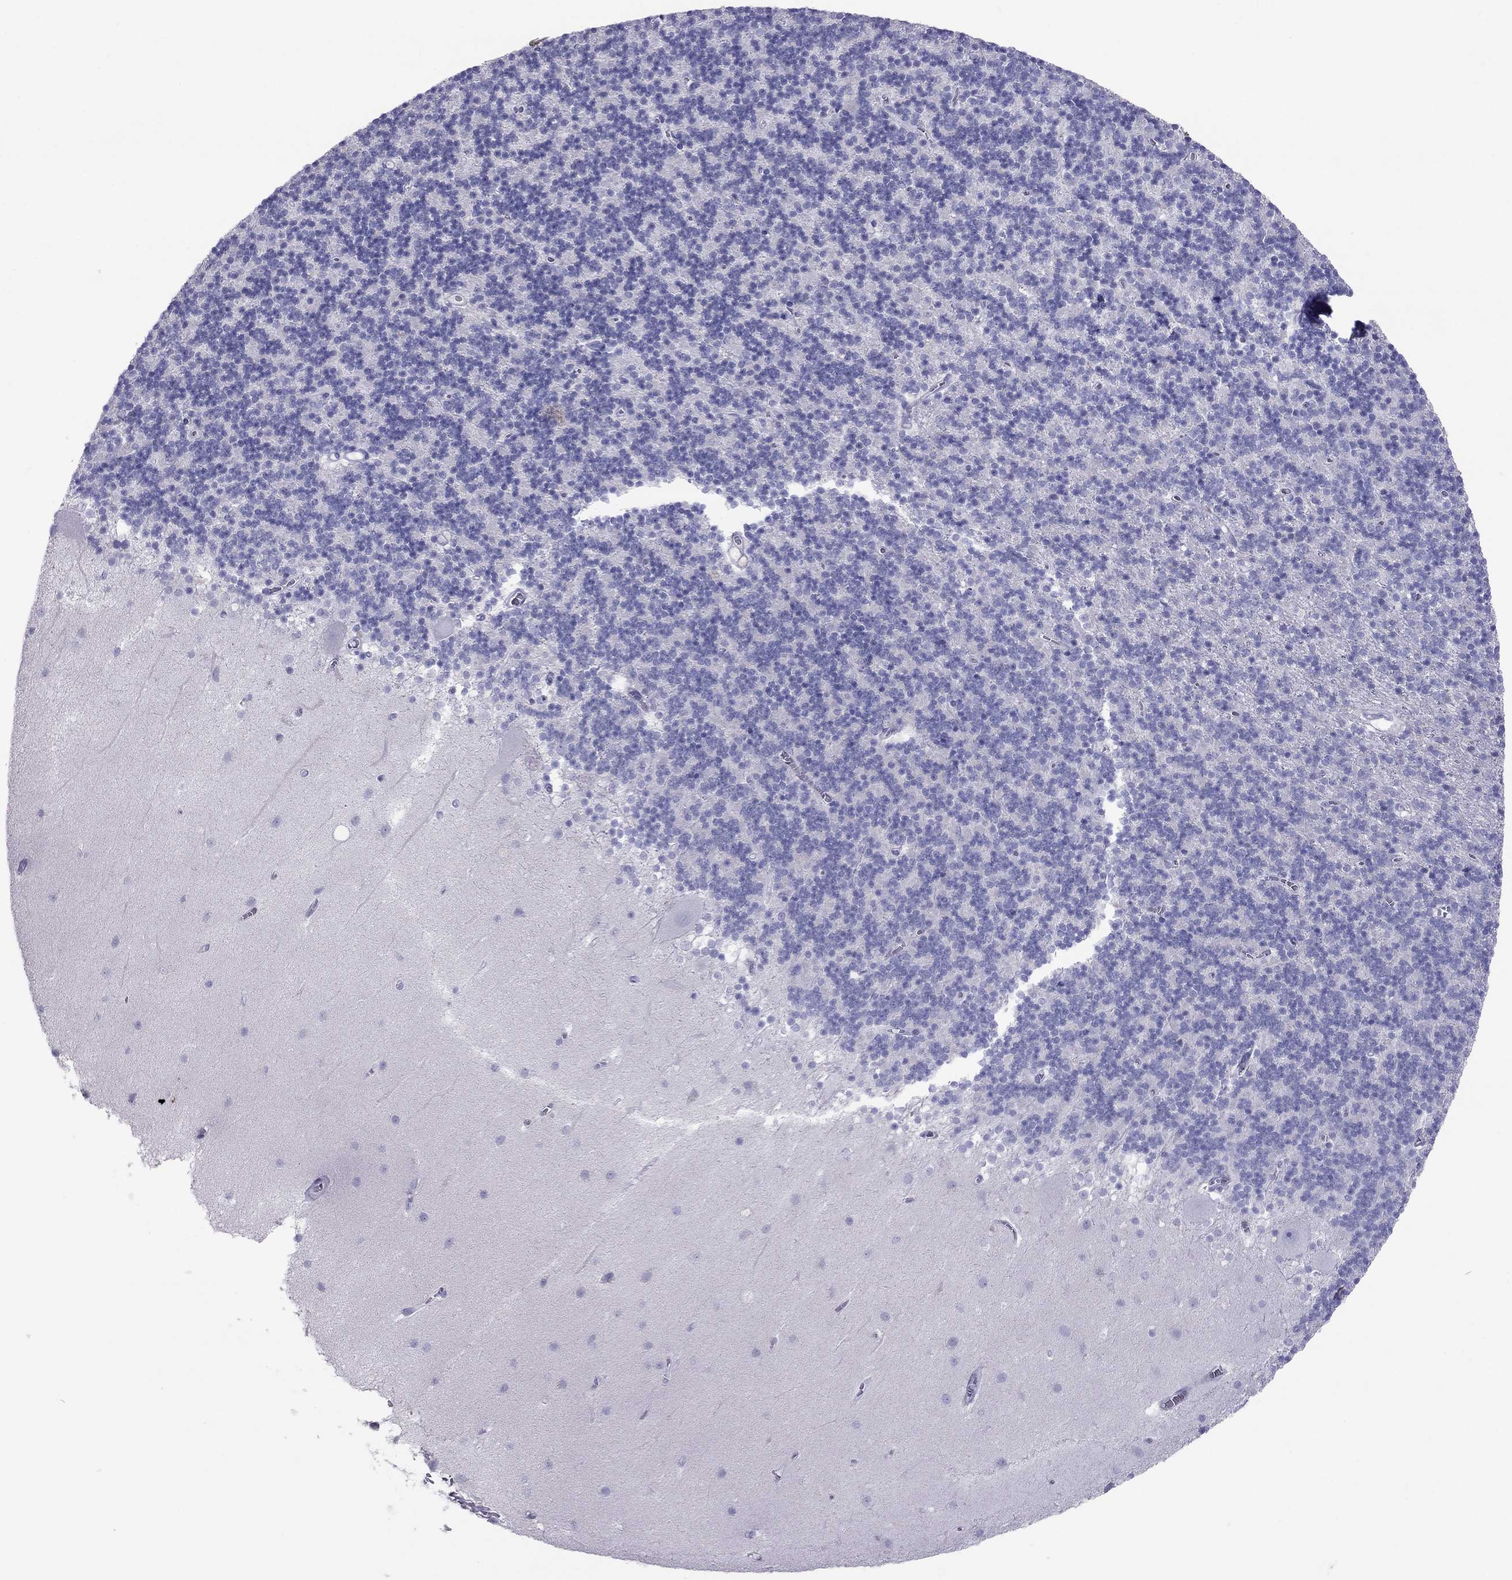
{"staining": {"intensity": "negative", "quantity": "none", "location": "none"}, "tissue": "cerebellum", "cell_type": "Cells in granular layer", "image_type": "normal", "snomed": [{"axis": "morphology", "description": "Normal tissue, NOS"}, {"axis": "topography", "description": "Cerebellum"}], "caption": "This is an IHC image of benign cerebellum. There is no positivity in cells in granular layer.", "gene": "MAEL", "patient": {"sex": "male", "age": 70}}